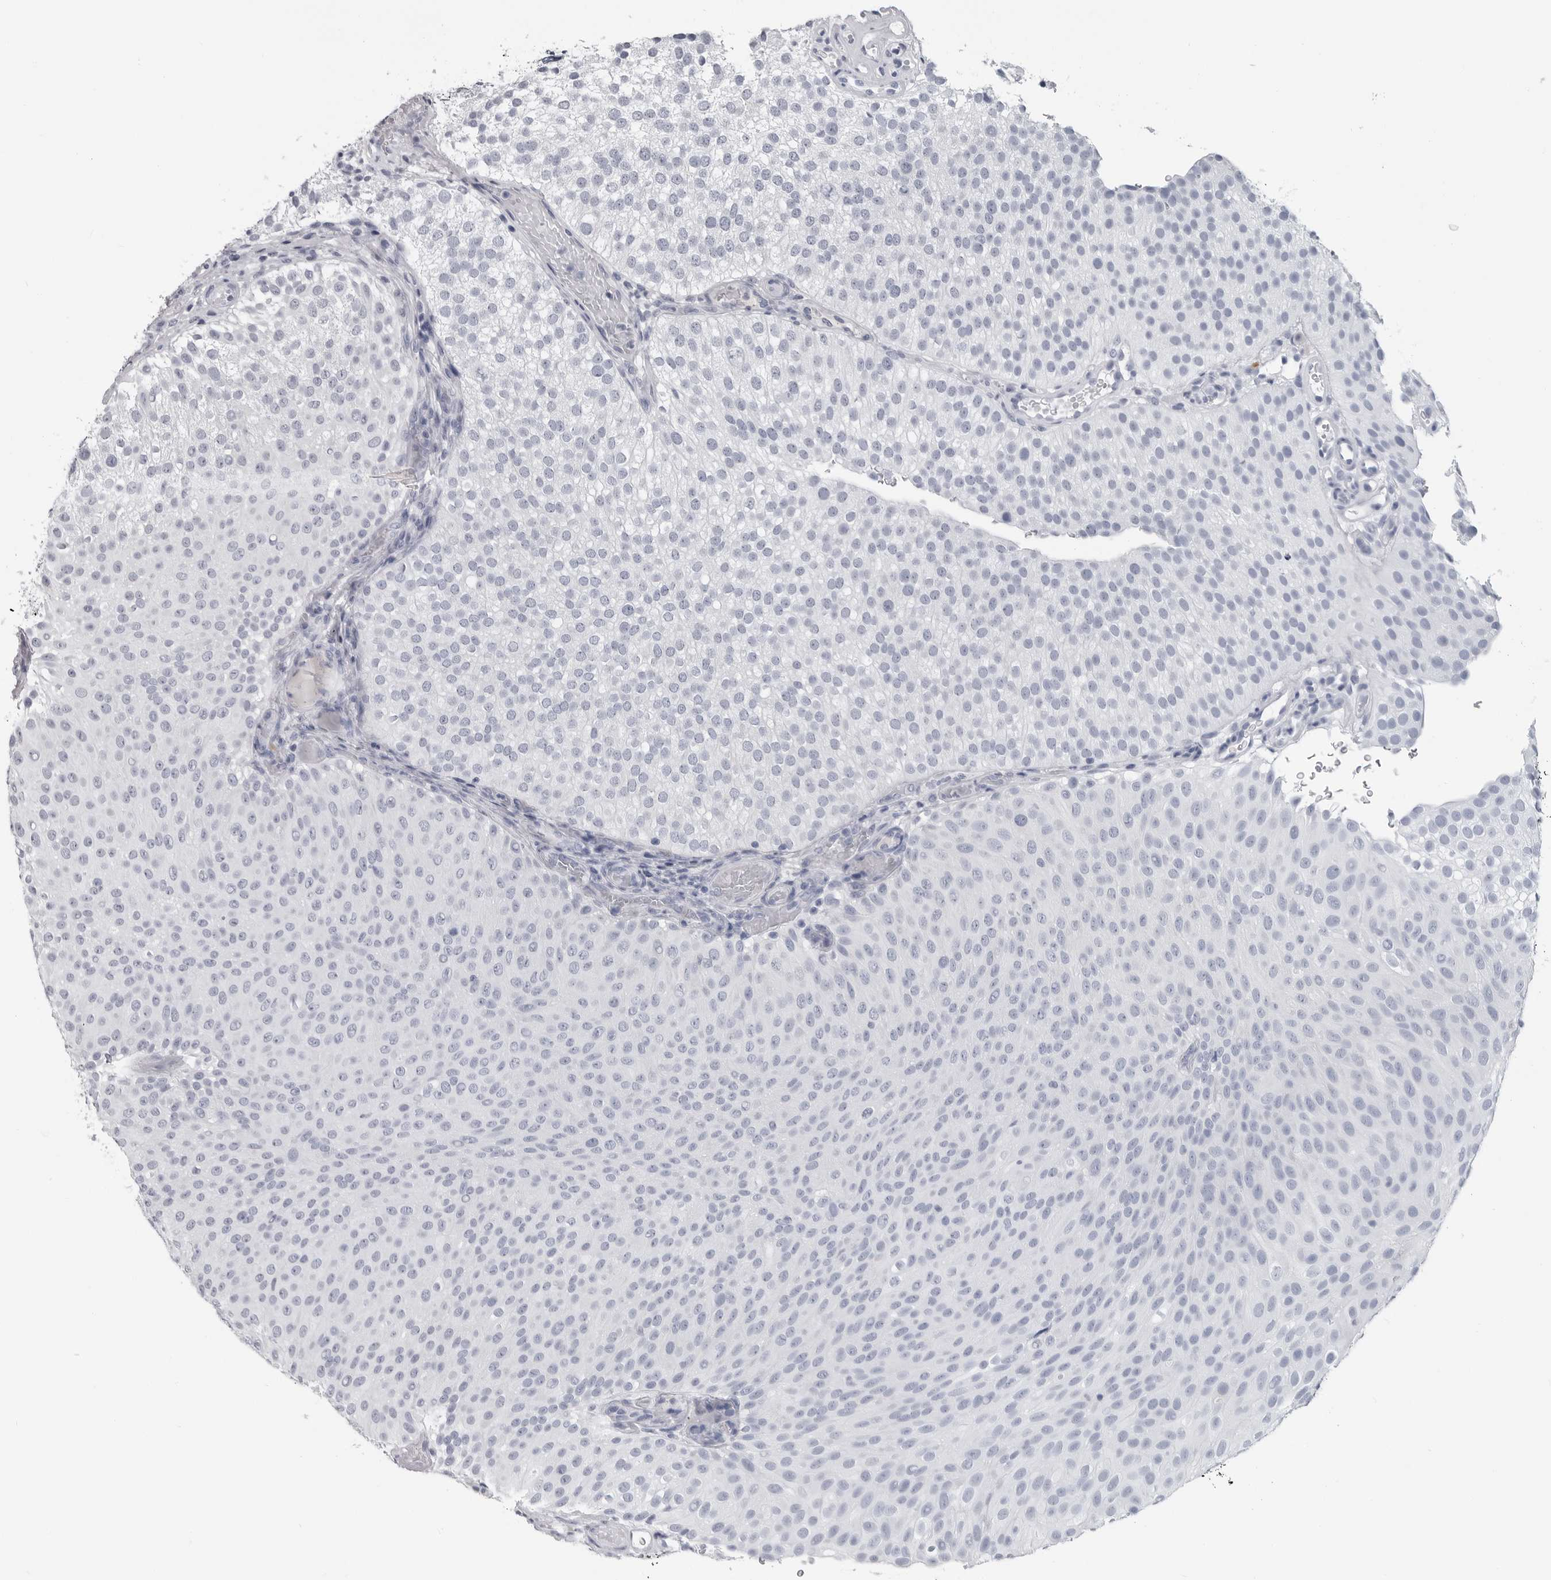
{"staining": {"intensity": "negative", "quantity": "none", "location": "none"}, "tissue": "urothelial cancer", "cell_type": "Tumor cells", "image_type": "cancer", "snomed": [{"axis": "morphology", "description": "Urothelial carcinoma, Low grade"}, {"axis": "topography", "description": "Urinary bladder"}], "caption": "A micrograph of human urothelial cancer is negative for staining in tumor cells.", "gene": "AMPD1", "patient": {"sex": "male", "age": 78}}